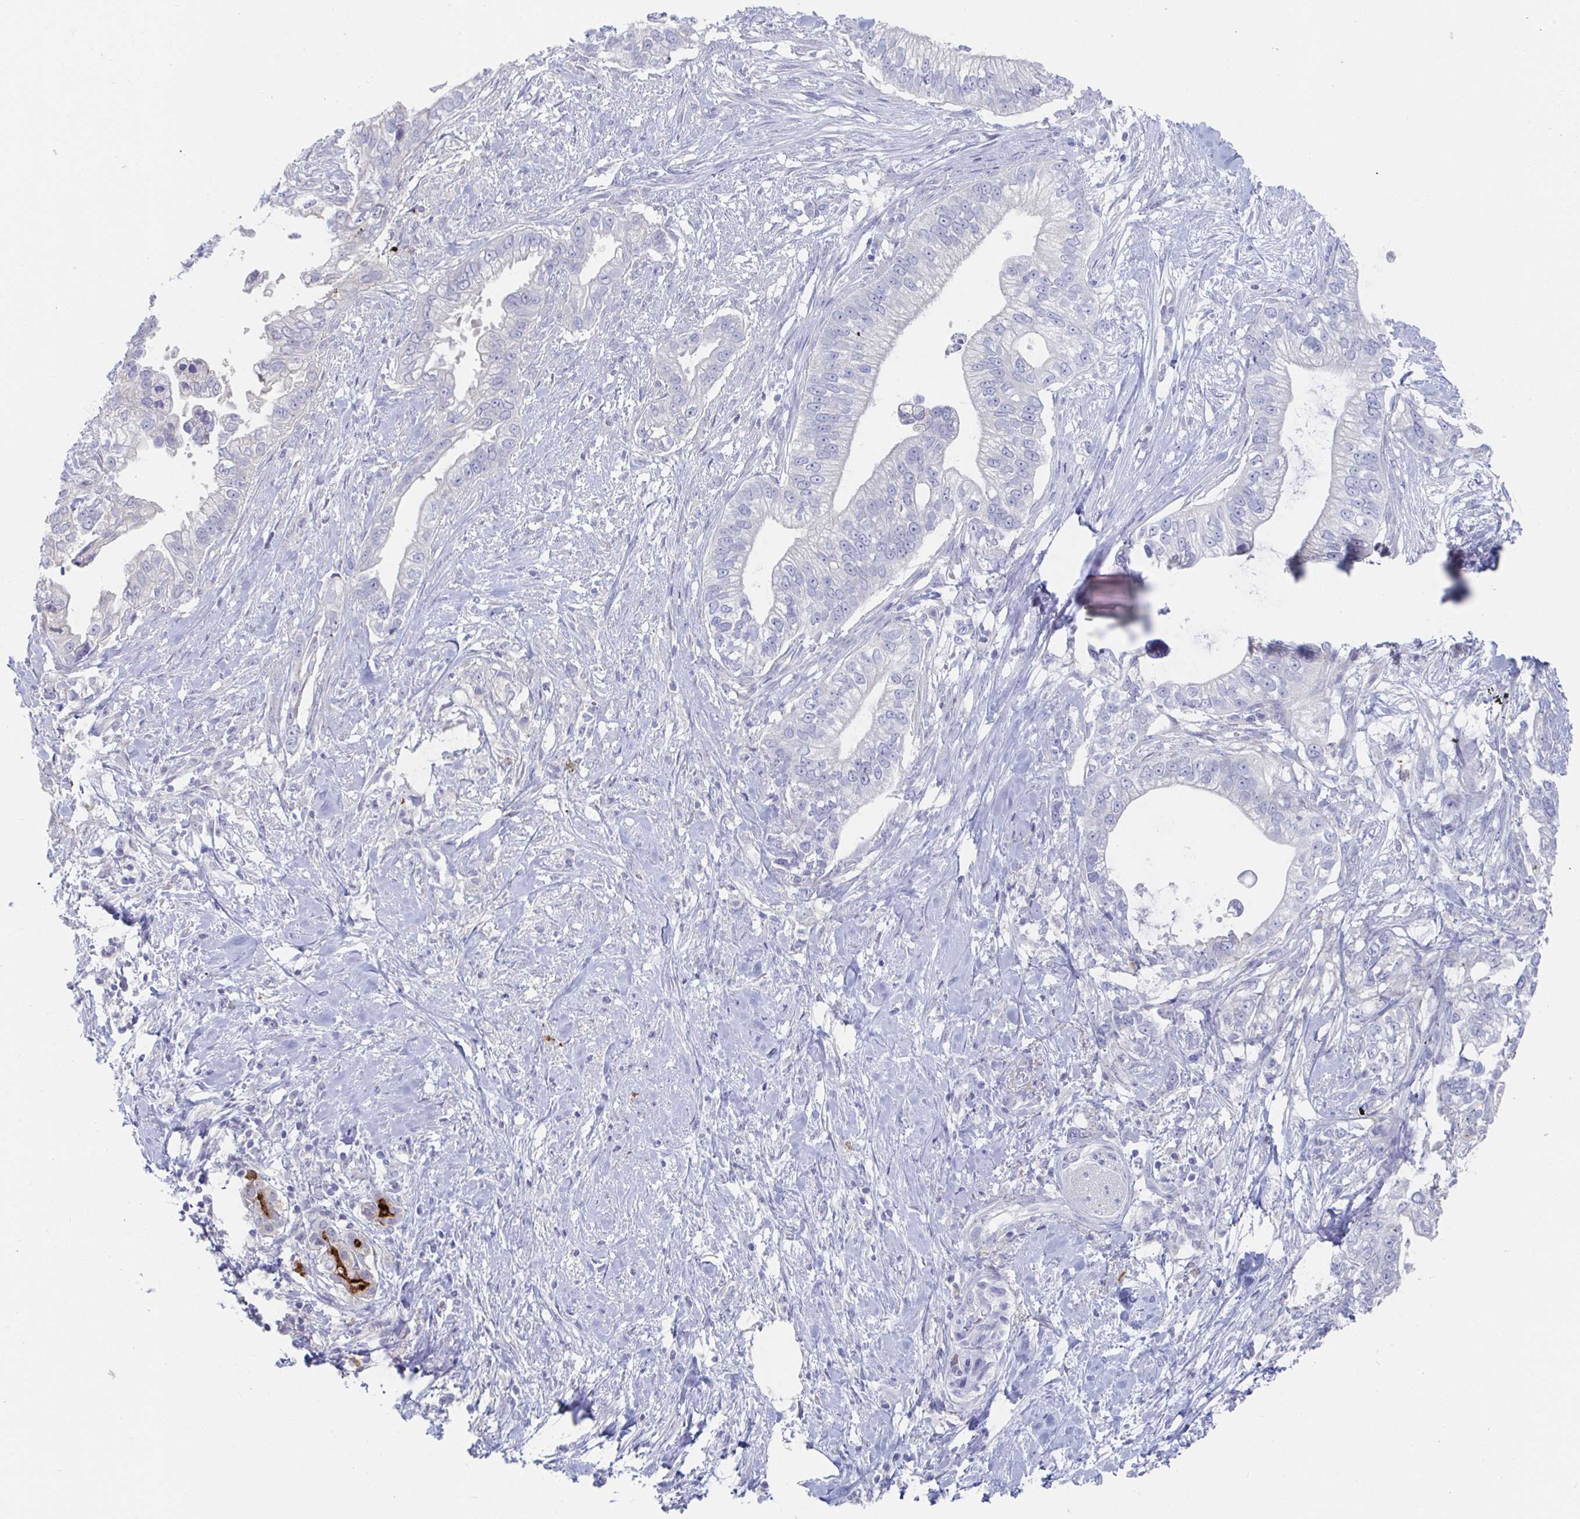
{"staining": {"intensity": "negative", "quantity": "none", "location": "none"}, "tissue": "pancreatic cancer", "cell_type": "Tumor cells", "image_type": "cancer", "snomed": [{"axis": "morphology", "description": "Adenocarcinoma, NOS"}, {"axis": "topography", "description": "Pancreas"}], "caption": "Pancreatic cancer was stained to show a protein in brown. There is no significant expression in tumor cells.", "gene": "KCNK5", "patient": {"sex": "male", "age": 70}}